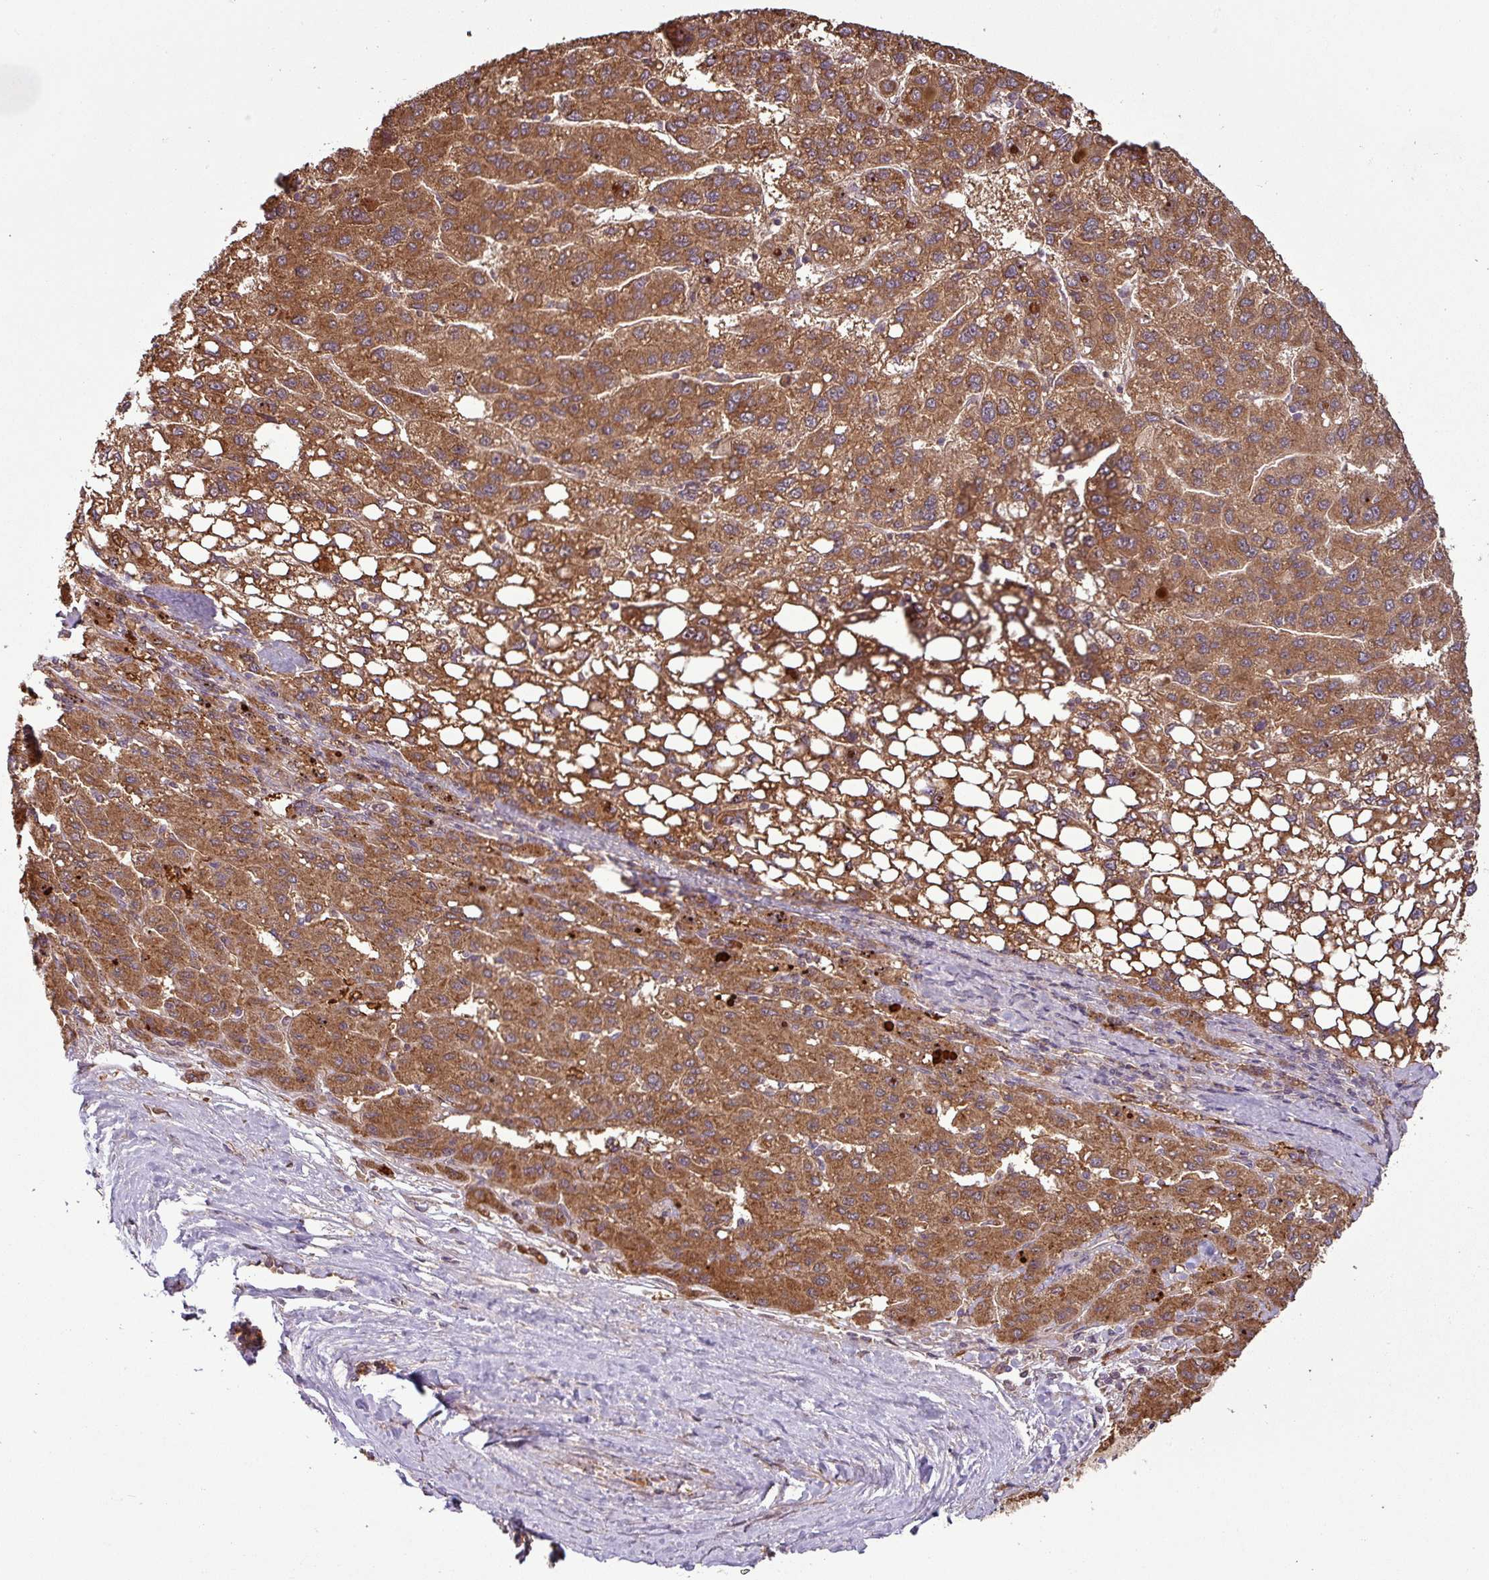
{"staining": {"intensity": "moderate", "quantity": ">75%", "location": "cytoplasmic/membranous"}, "tissue": "liver cancer", "cell_type": "Tumor cells", "image_type": "cancer", "snomed": [{"axis": "morphology", "description": "Carcinoma, Hepatocellular, NOS"}, {"axis": "topography", "description": "Liver"}], "caption": "Hepatocellular carcinoma (liver) was stained to show a protein in brown. There is medium levels of moderate cytoplasmic/membranous positivity in approximately >75% of tumor cells. (brown staining indicates protein expression, while blue staining denotes nuclei).", "gene": "NT5C3A", "patient": {"sex": "female", "age": 82}}